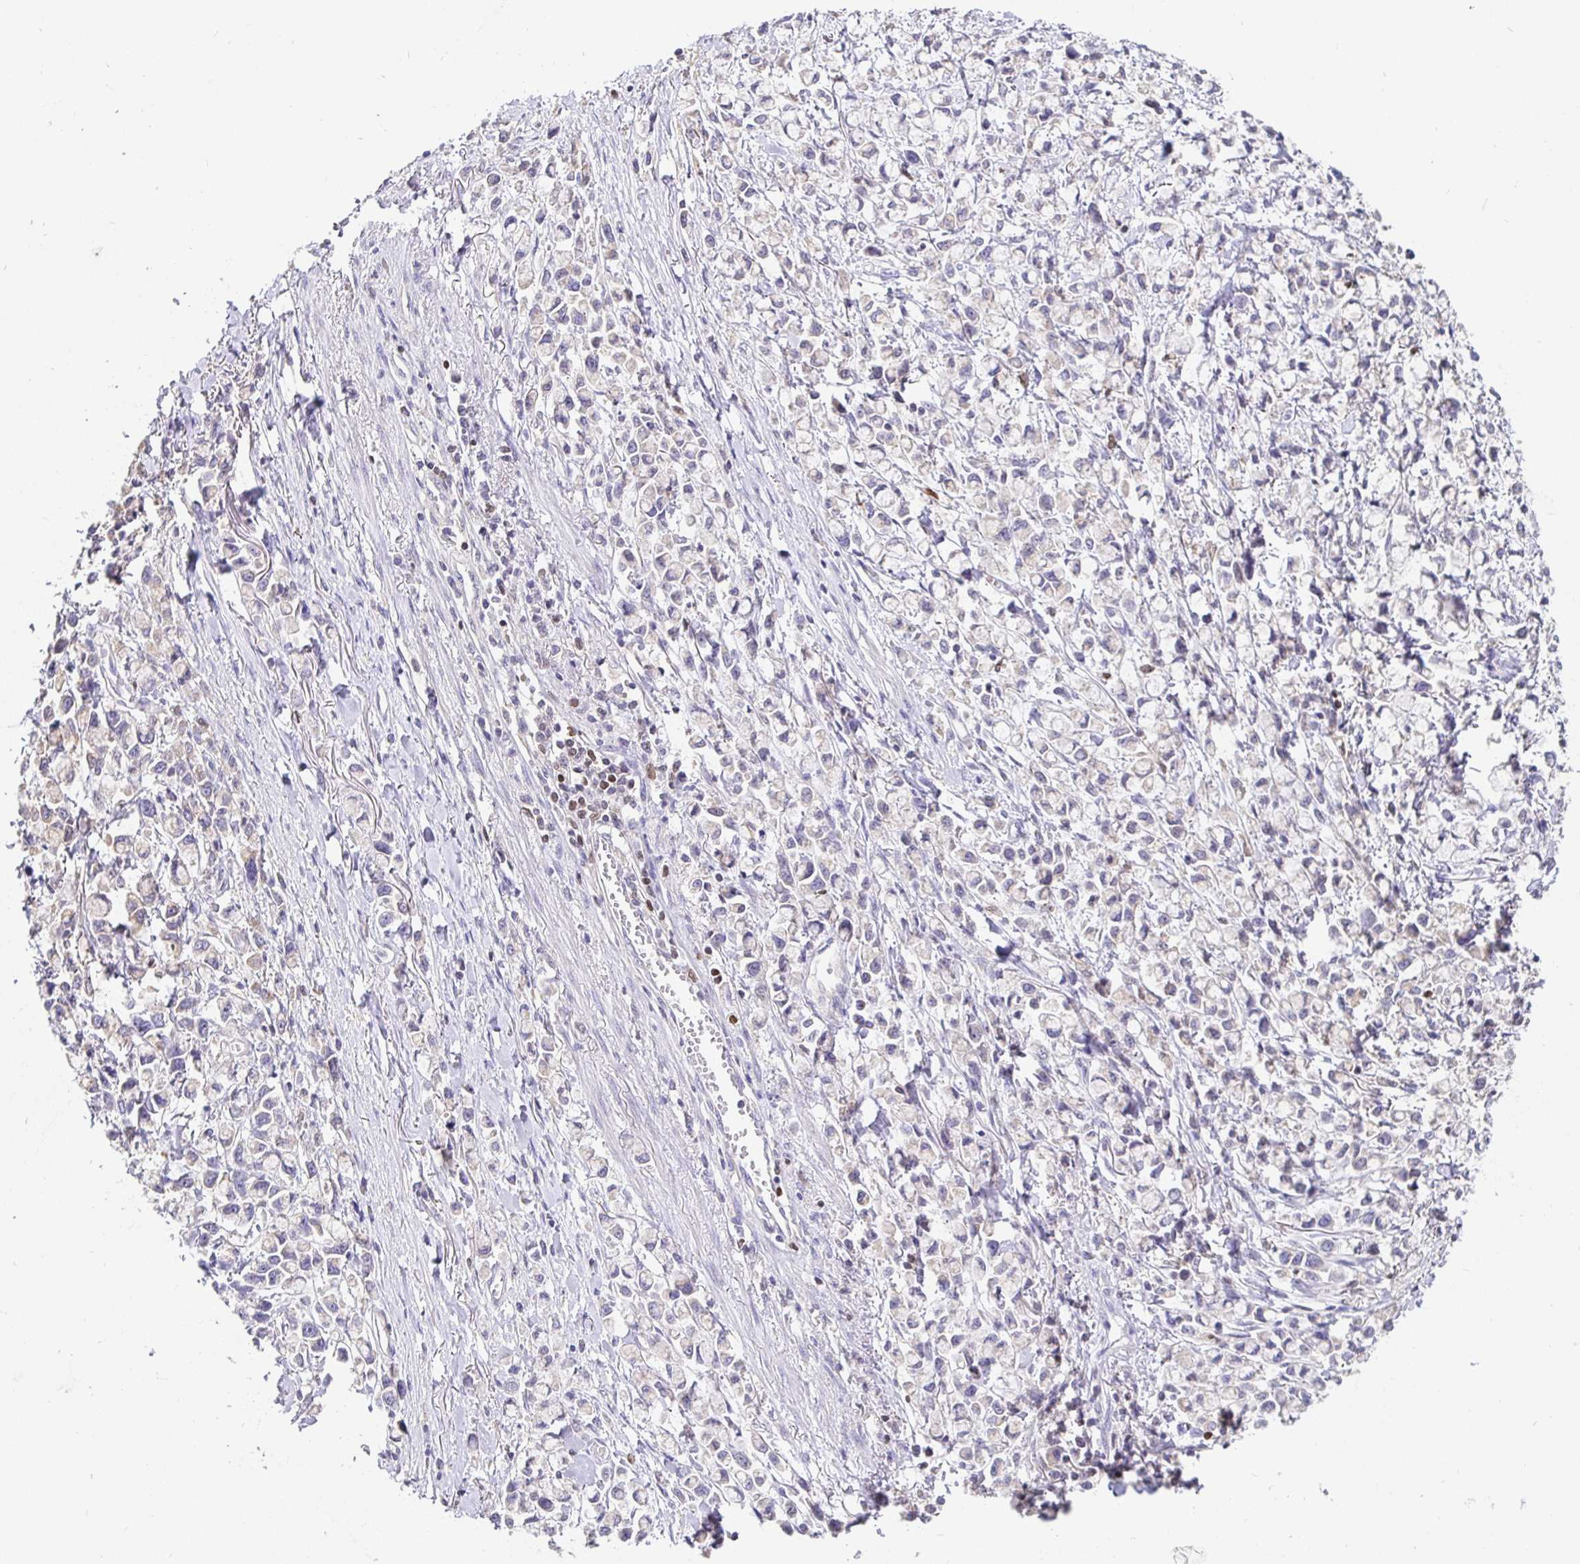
{"staining": {"intensity": "negative", "quantity": "none", "location": "none"}, "tissue": "stomach cancer", "cell_type": "Tumor cells", "image_type": "cancer", "snomed": [{"axis": "morphology", "description": "Adenocarcinoma, NOS"}, {"axis": "topography", "description": "Stomach"}], "caption": "Stomach cancer was stained to show a protein in brown. There is no significant positivity in tumor cells. (Immunohistochemistry (ihc), brightfield microscopy, high magnification).", "gene": "SATB1", "patient": {"sex": "female", "age": 81}}